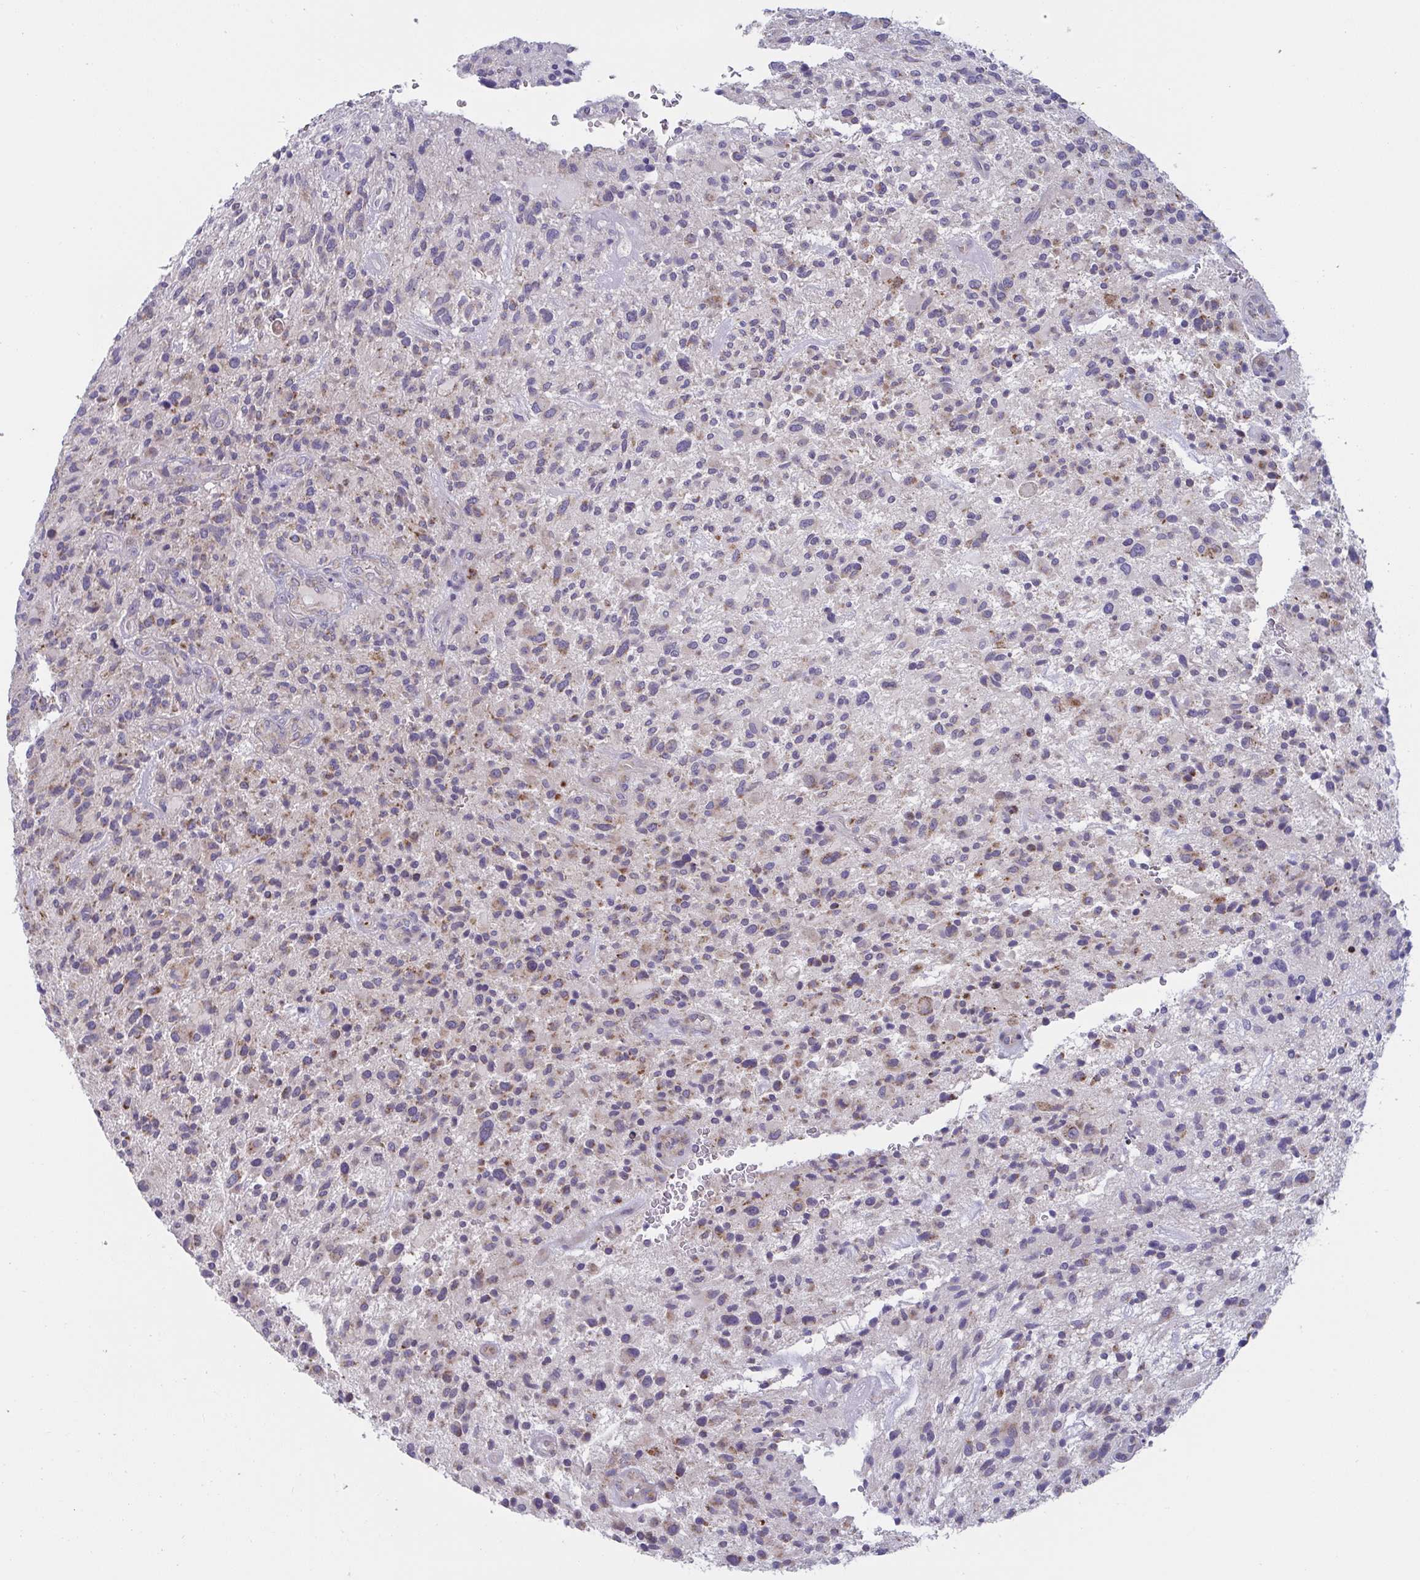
{"staining": {"intensity": "negative", "quantity": "none", "location": "none"}, "tissue": "glioma", "cell_type": "Tumor cells", "image_type": "cancer", "snomed": [{"axis": "morphology", "description": "Glioma, malignant, High grade"}, {"axis": "topography", "description": "Brain"}], "caption": "Human high-grade glioma (malignant) stained for a protein using immunohistochemistry (IHC) reveals no staining in tumor cells.", "gene": "MRPS2", "patient": {"sex": "male", "age": 47}}